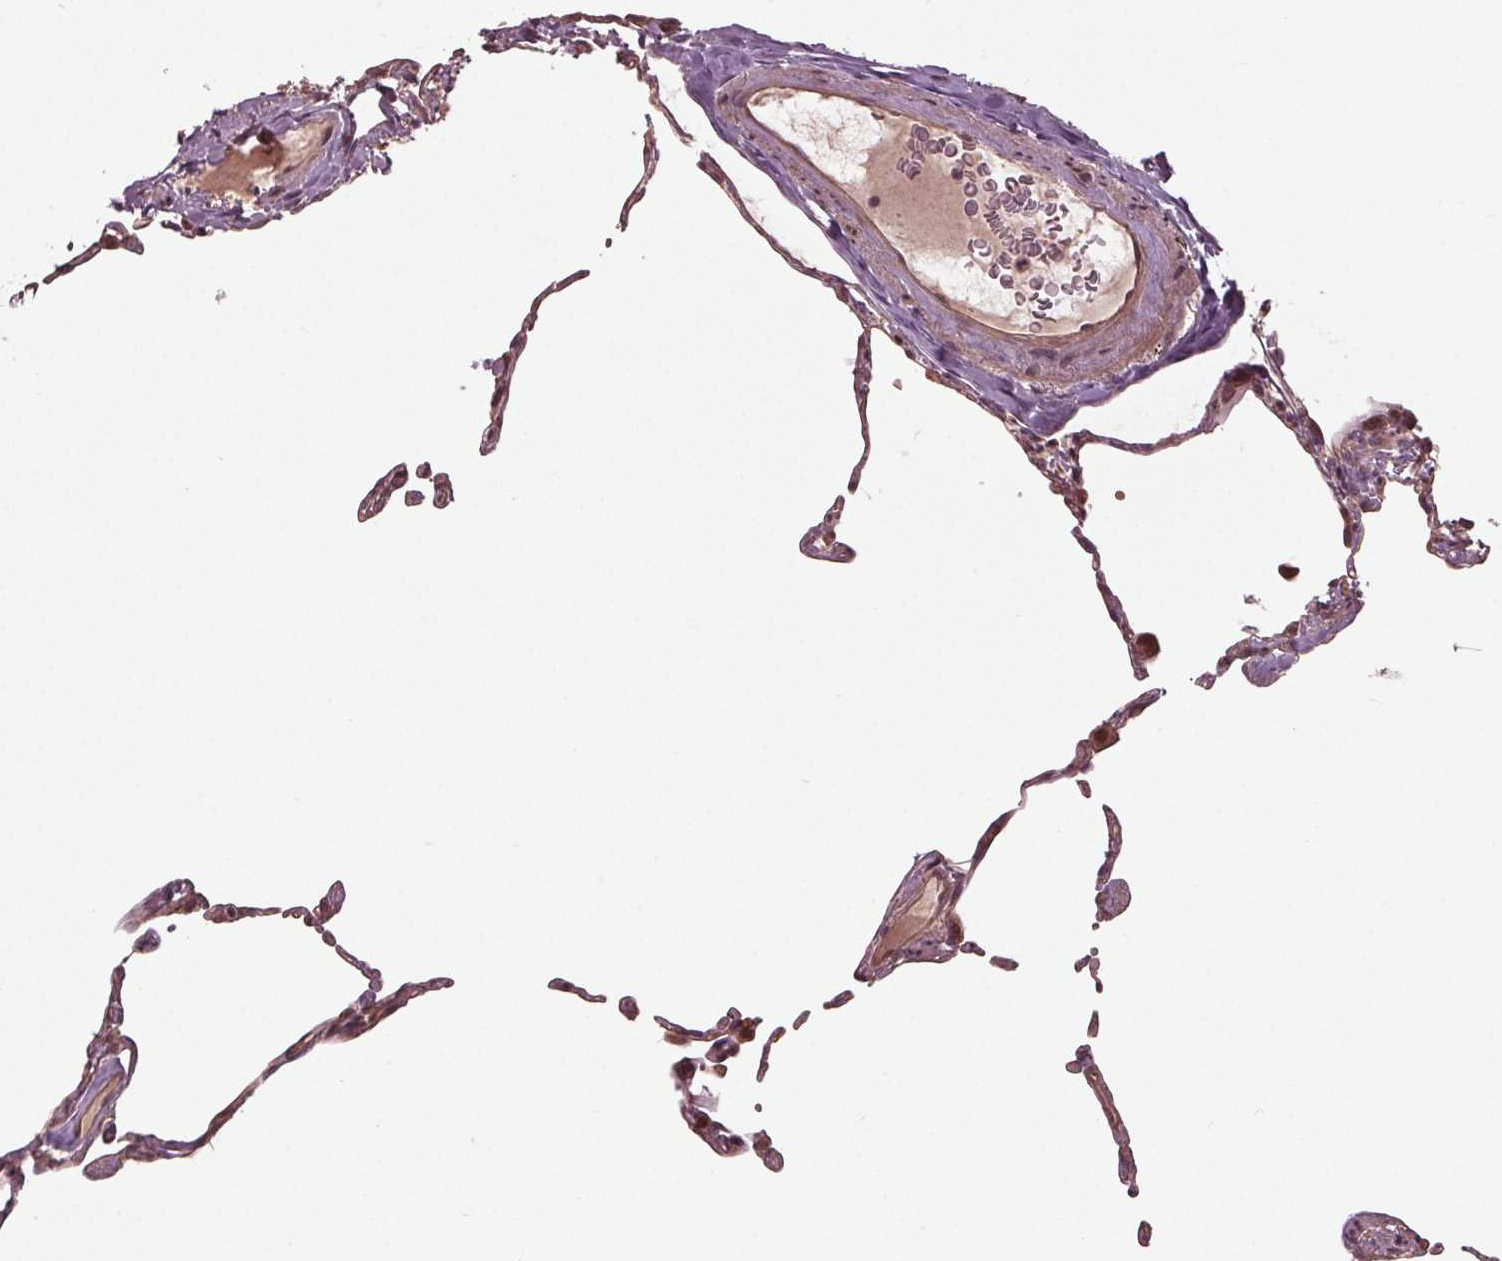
{"staining": {"intensity": "negative", "quantity": "none", "location": "none"}, "tissue": "lung", "cell_type": "Alveolar cells", "image_type": "normal", "snomed": [{"axis": "morphology", "description": "Normal tissue, NOS"}, {"axis": "topography", "description": "Lung"}], "caption": "The immunohistochemistry photomicrograph has no significant positivity in alveolar cells of lung.", "gene": "CDKL4", "patient": {"sex": "female", "age": 57}}